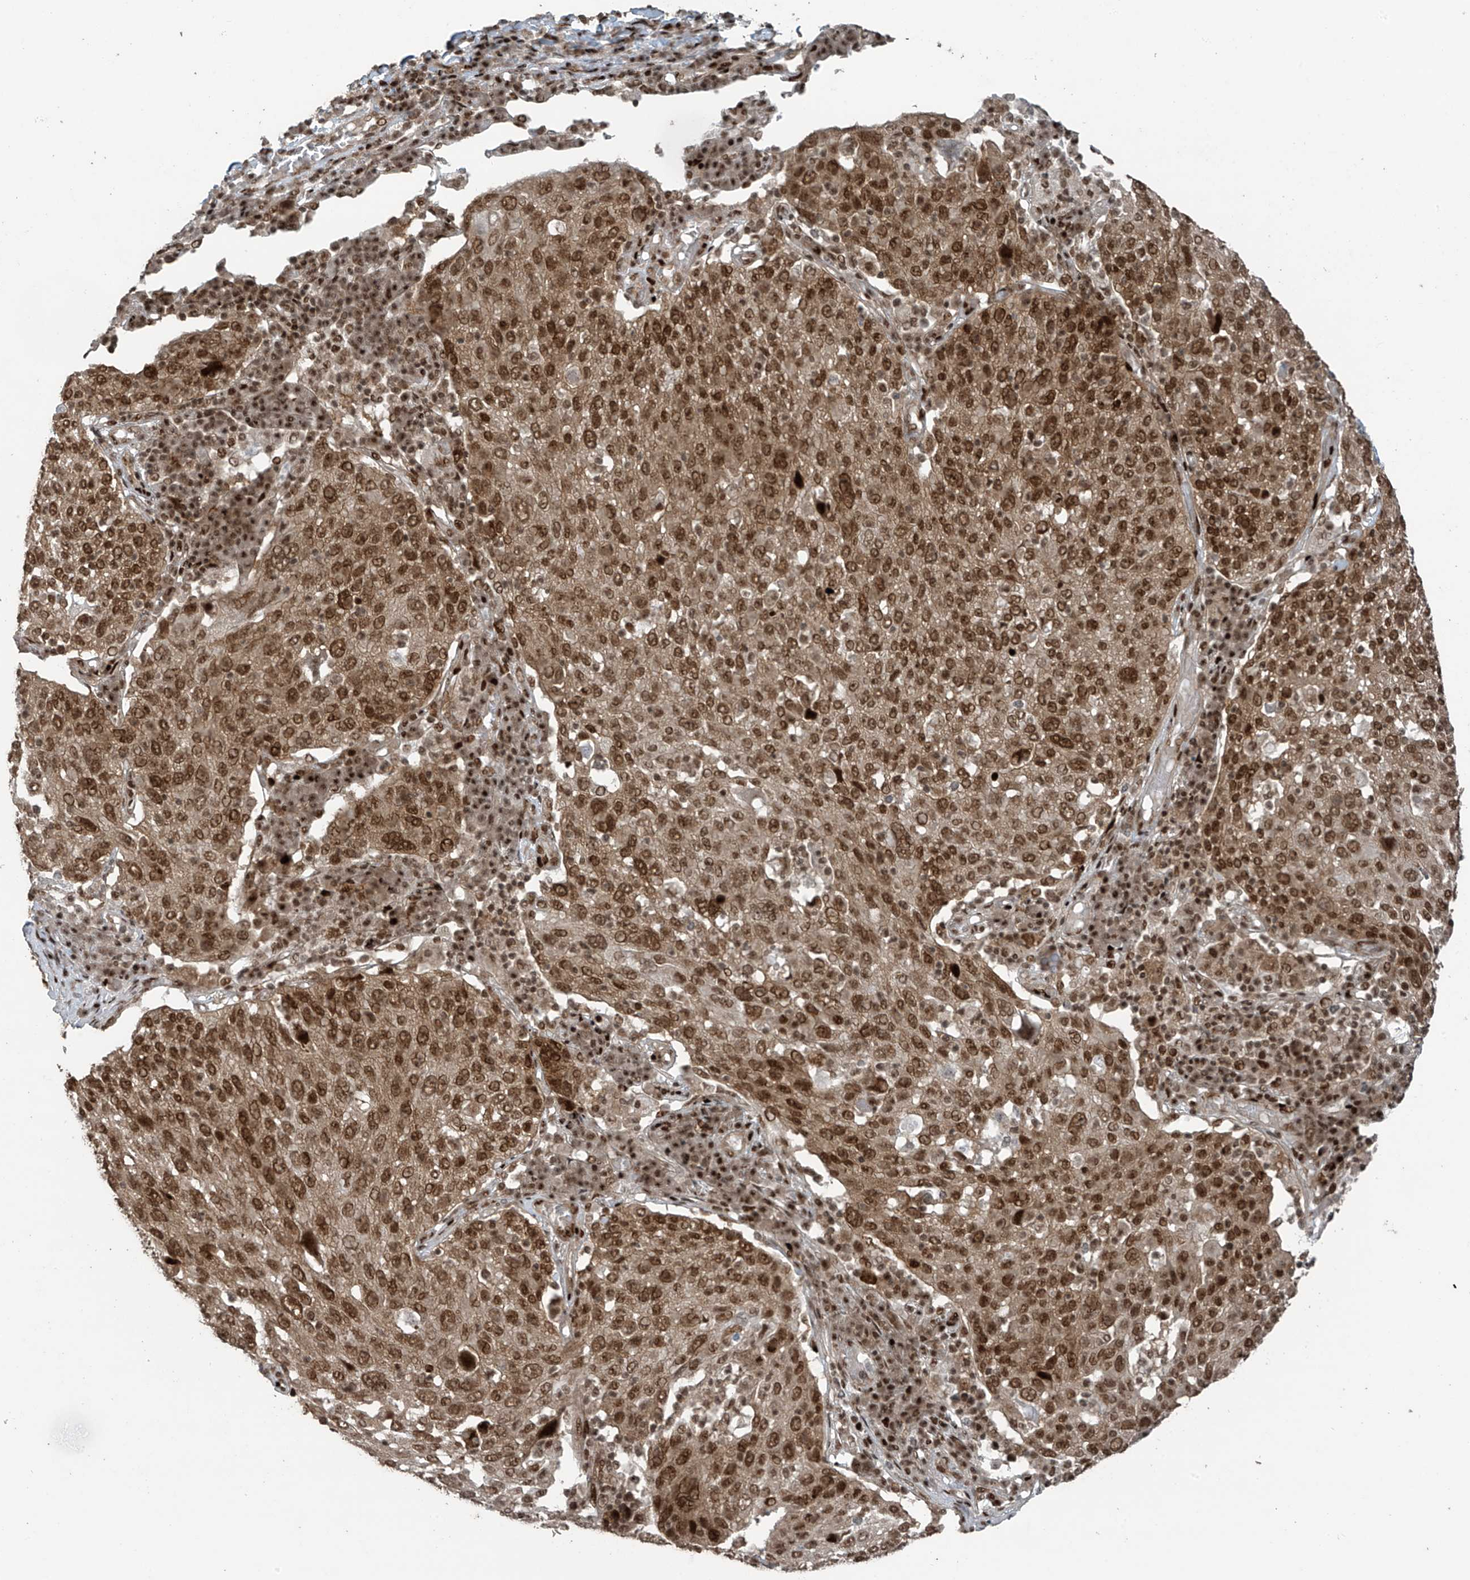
{"staining": {"intensity": "moderate", "quantity": ">75%", "location": "cytoplasmic/membranous,nuclear"}, "tissue": "lung cancer", "cell_type": "Tumor cells", "image_type": "cancer", "snomed": [{"axis": "morphology", "description": "Squamous cell carcinoma, NOS"}, {"axis": "topography", "description": "Lung"}], "caption": "The micrograph demonstrates staining of lung squamous cell carcinoma, revealing moderate cytoplasmic/membranous and nuclear protein staining (brown color) within tumor cells.", "gene": "PCNP", "patient": {"sex": "male", "age": 65}}